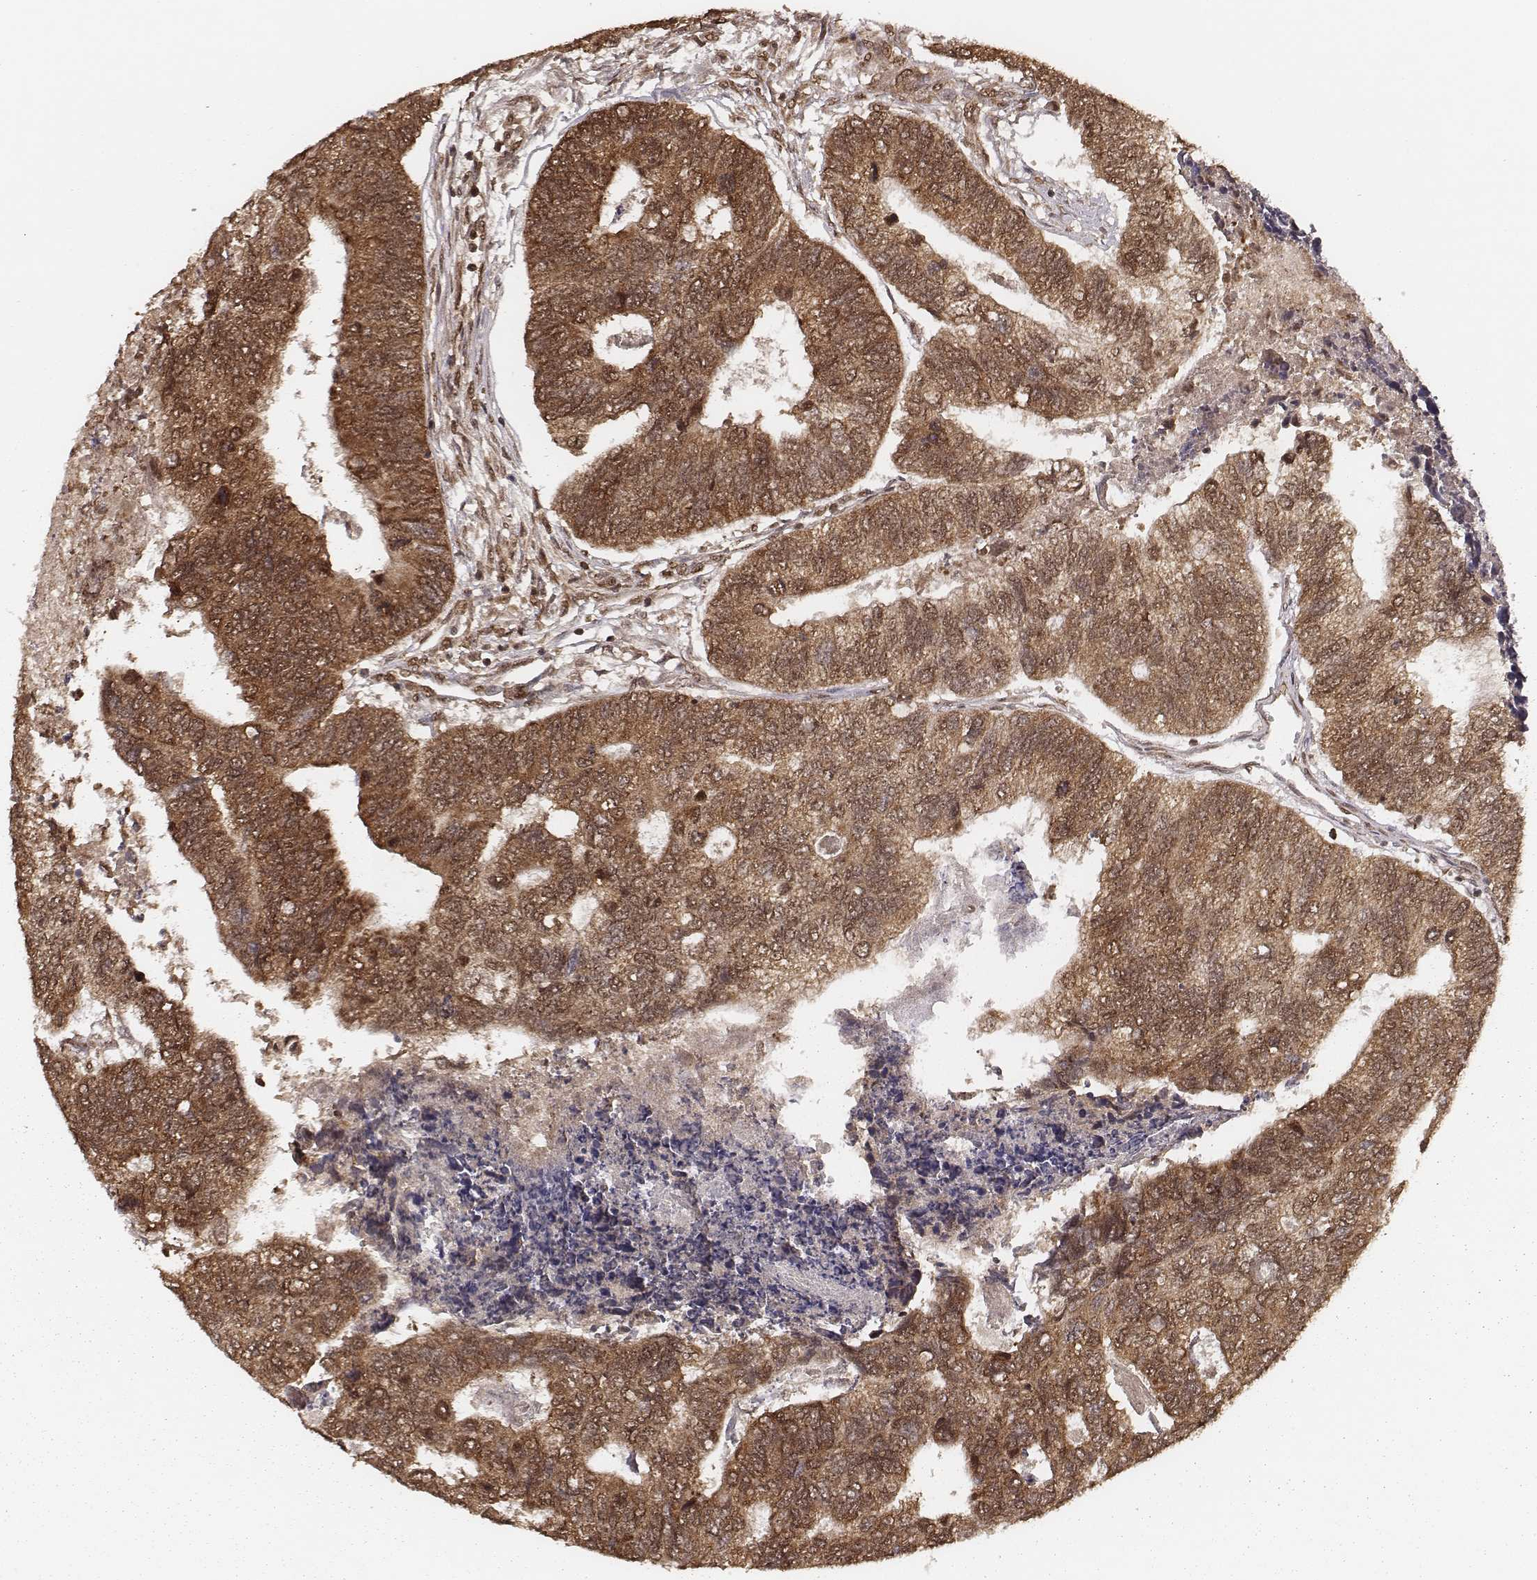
{"staining": {"intensity": "moderate", "quantity": ">75%", "location": "cytoplasmic/membranous,nuclear"}, "tissue": "colorectal cancer", "cell_type": "Tumor cells", "image_type": "cancer", "snomed": [{"axis": "morphology", "description": "Adenocarcinoma, NOS"}, {"axis": "topography", "description": "Colon"}], "caption": "Immunohistochemistry of adenocarcinoma (colorectal) shows medium levels of moderate cytoplasmic/membranous and nuclear positivity in about >75% of tumor cells.", "gene": "NFX1", "patient": {"sex": "female", "age": 67}}